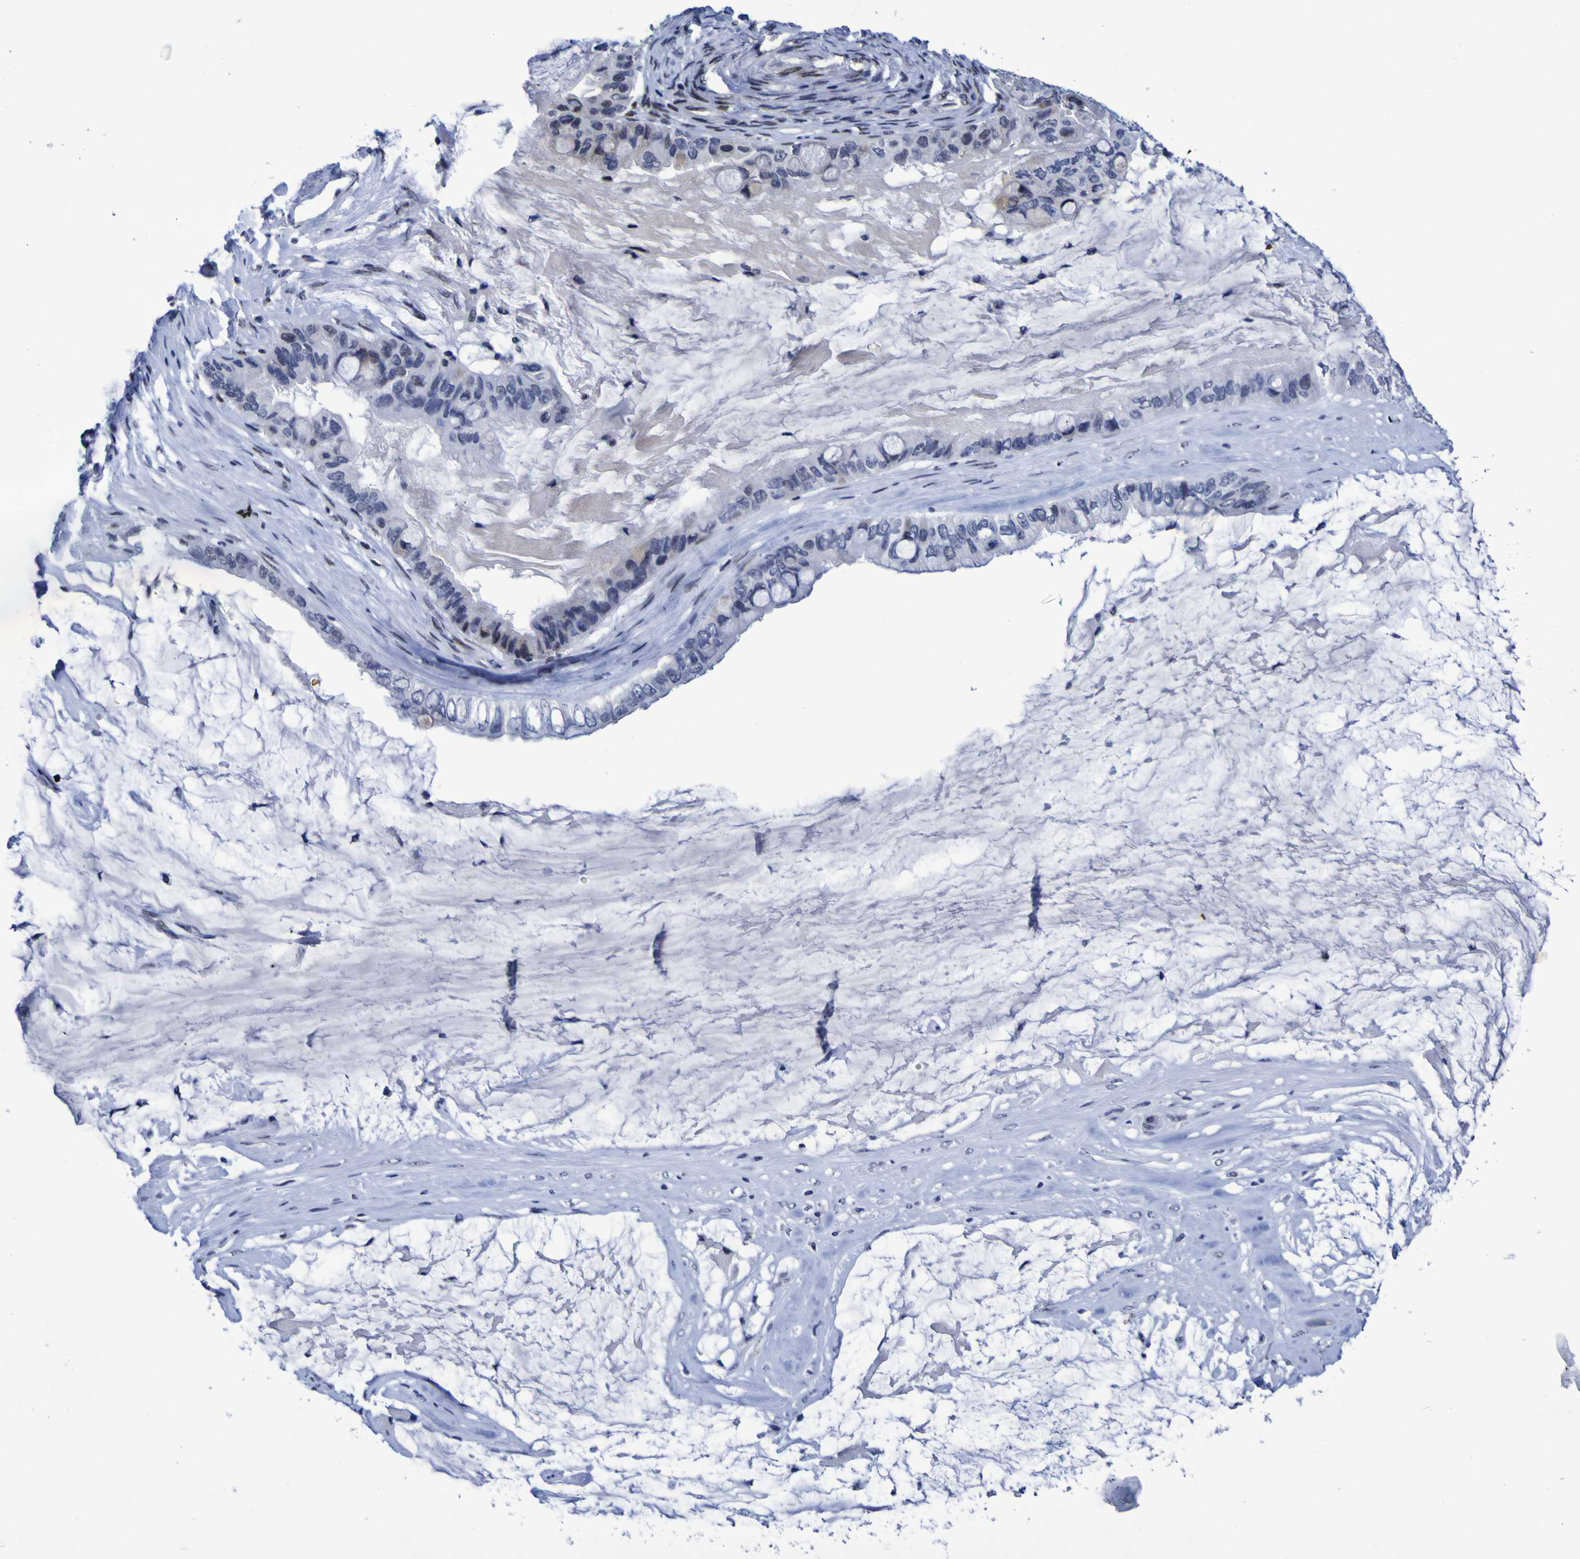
{"staining": {"intensity": "weak", "quantity": "<25%", "location": "nuclear"}, "tissue": "ovarian cancer", "cell_type": "Tumor cells", "image_type": "cancer", "snomed": [{"axis": "morphology", "description": "Cystadenocarcinoma, mucinous, NOS"}, {"axis": "topography", "description": "Ovary"}], "caption": "Immunohistochemistry (IHC) micrograph of human ovarian cancer stained for a protein (brown), which demonstrates no expression in tumor cells.", "gene": "MBD3", "patient": {"sex": "female", "age": 80}}